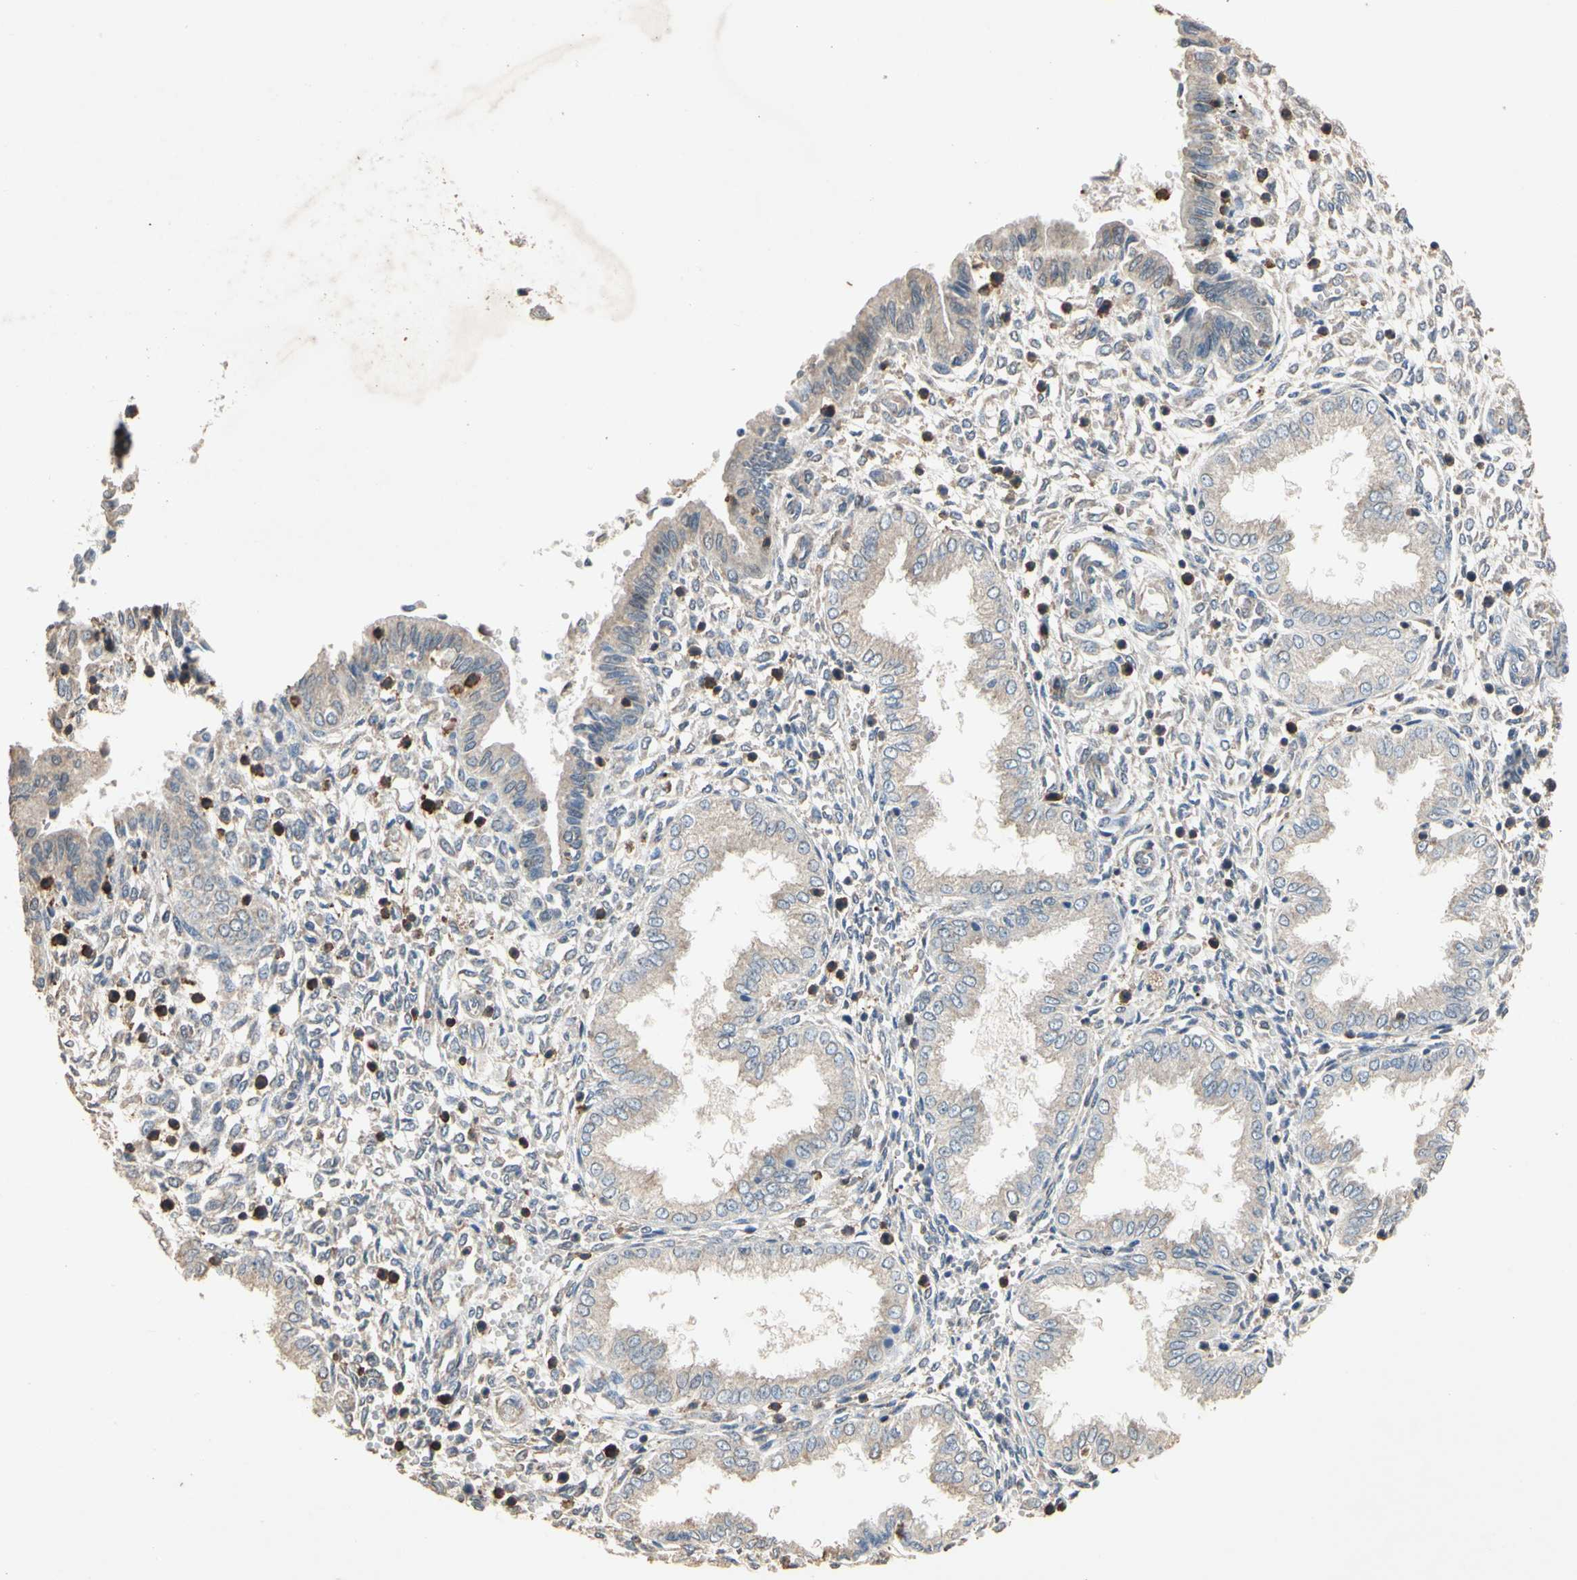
{"staining": {"intensity": "negative", "quantity": "none", "location": "none"}, "tissue": "endometrium", "cell_type": "Cells in endometrial stroma", "image_type": "normal", "snomed": [{"axis": "morphology", "description": "Normal tissue, NOS"}, {"axis": "topography", "description": "Endometrium"}], "caption": "Endometrium was stained to show a protein in brown. There is no significant expression in cells in endometrial stroma. (IHC, brightfield microscopy, high magnification).", "gene": "MAP3K10", "patient": {"sex": "female", "age": 33}}